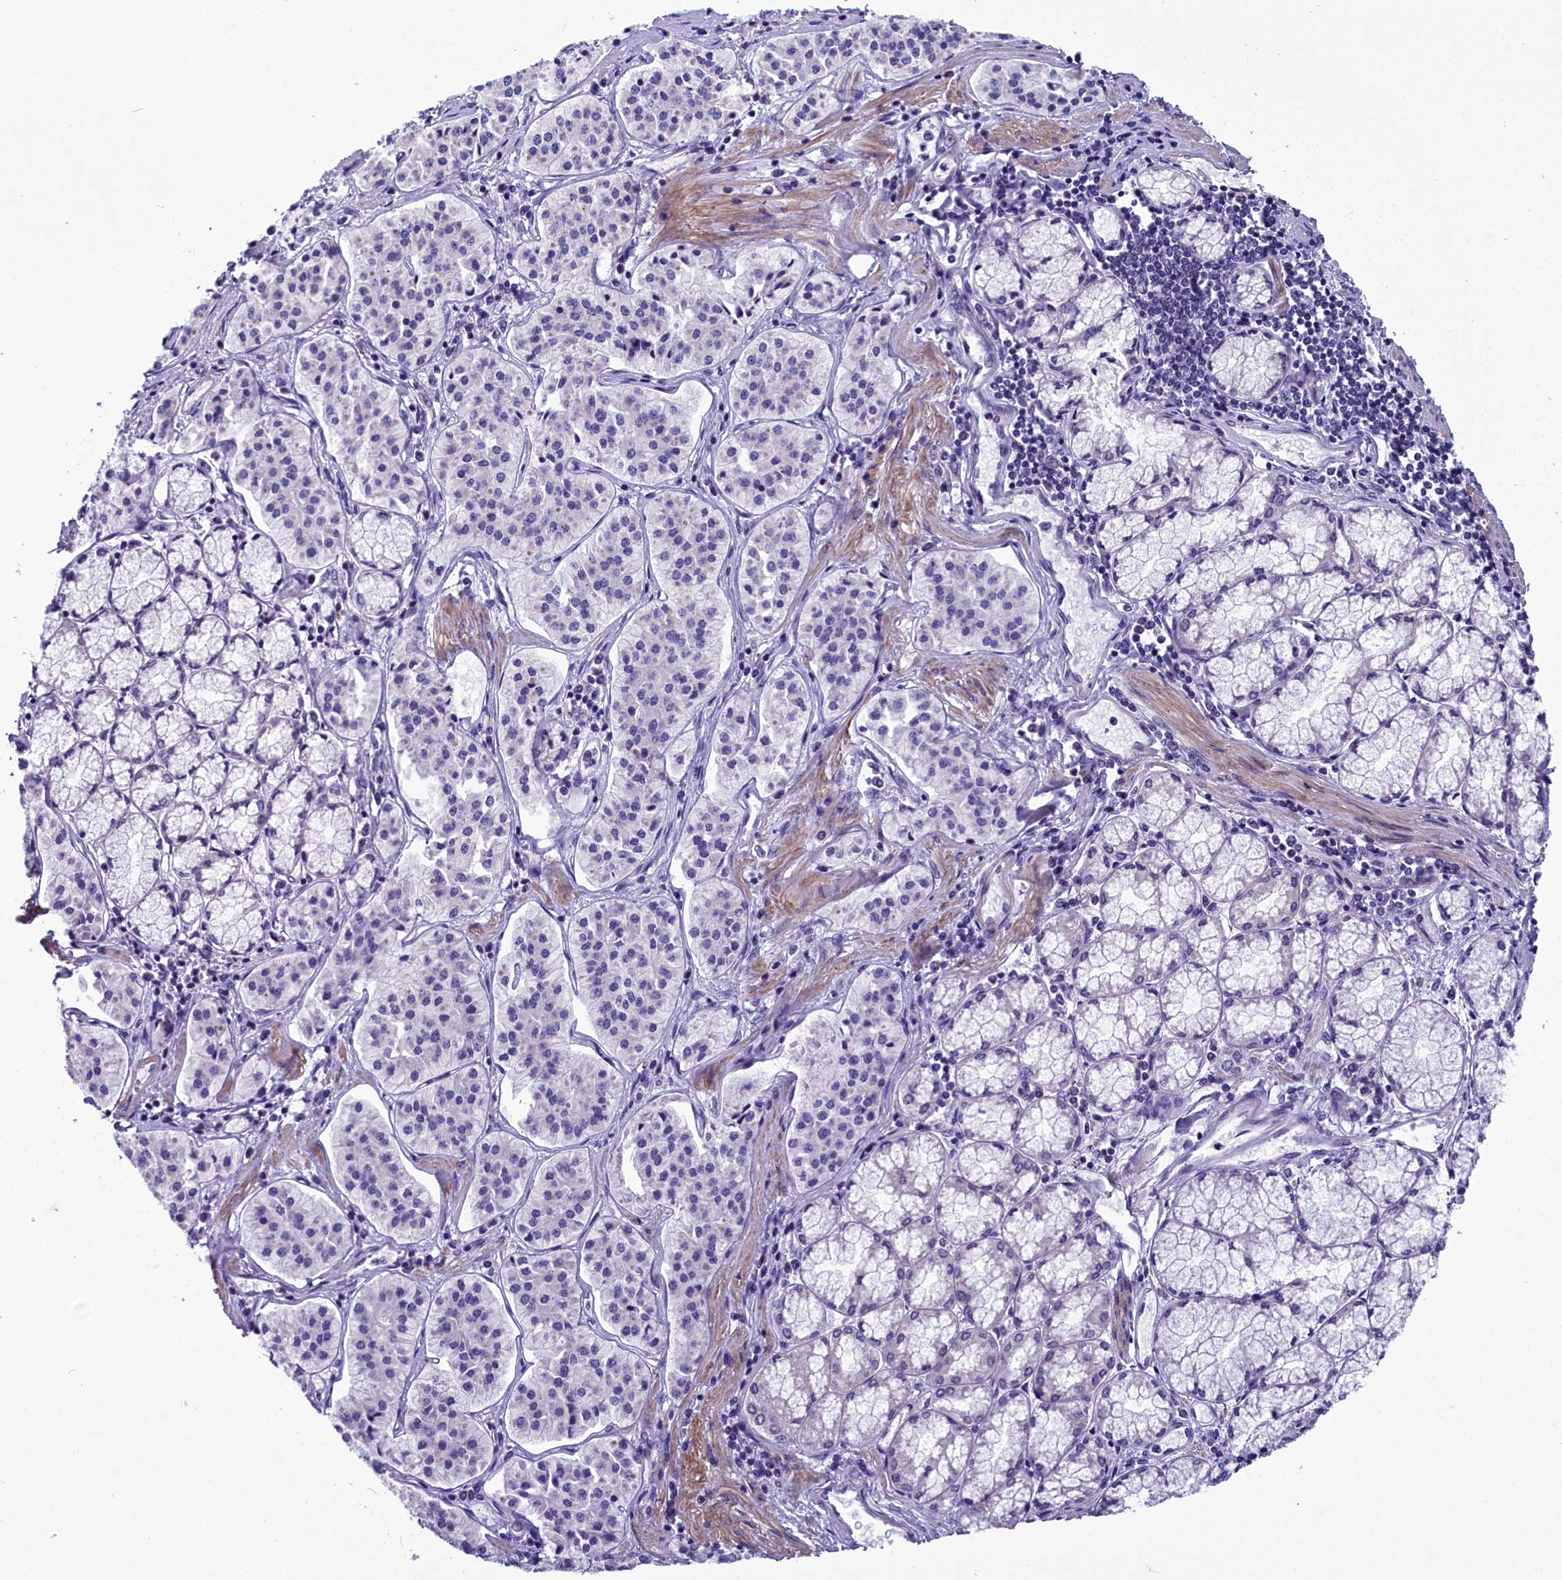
{"staining": {"intensity": "negative", "quantity": "none", "location": "none"}, "tissue": "pancreatic cancer", "cell_type": "Tumor cells", "image_type": "cancer", "snomed": [{"axis": "morphology", "description": "Adenocarcinoma, NOS"}, {"axis": "topography", "description": "Pancreas"}], "caption": "Tumor cells are negative for brown protein staining in pancreatic cancer. (Brightfield microscopy of DAB (3,3'-diaminobenzidine) IHC at high magnification).", "gene": "SCD5", "patient": {"sex": "female", "age": 50}}